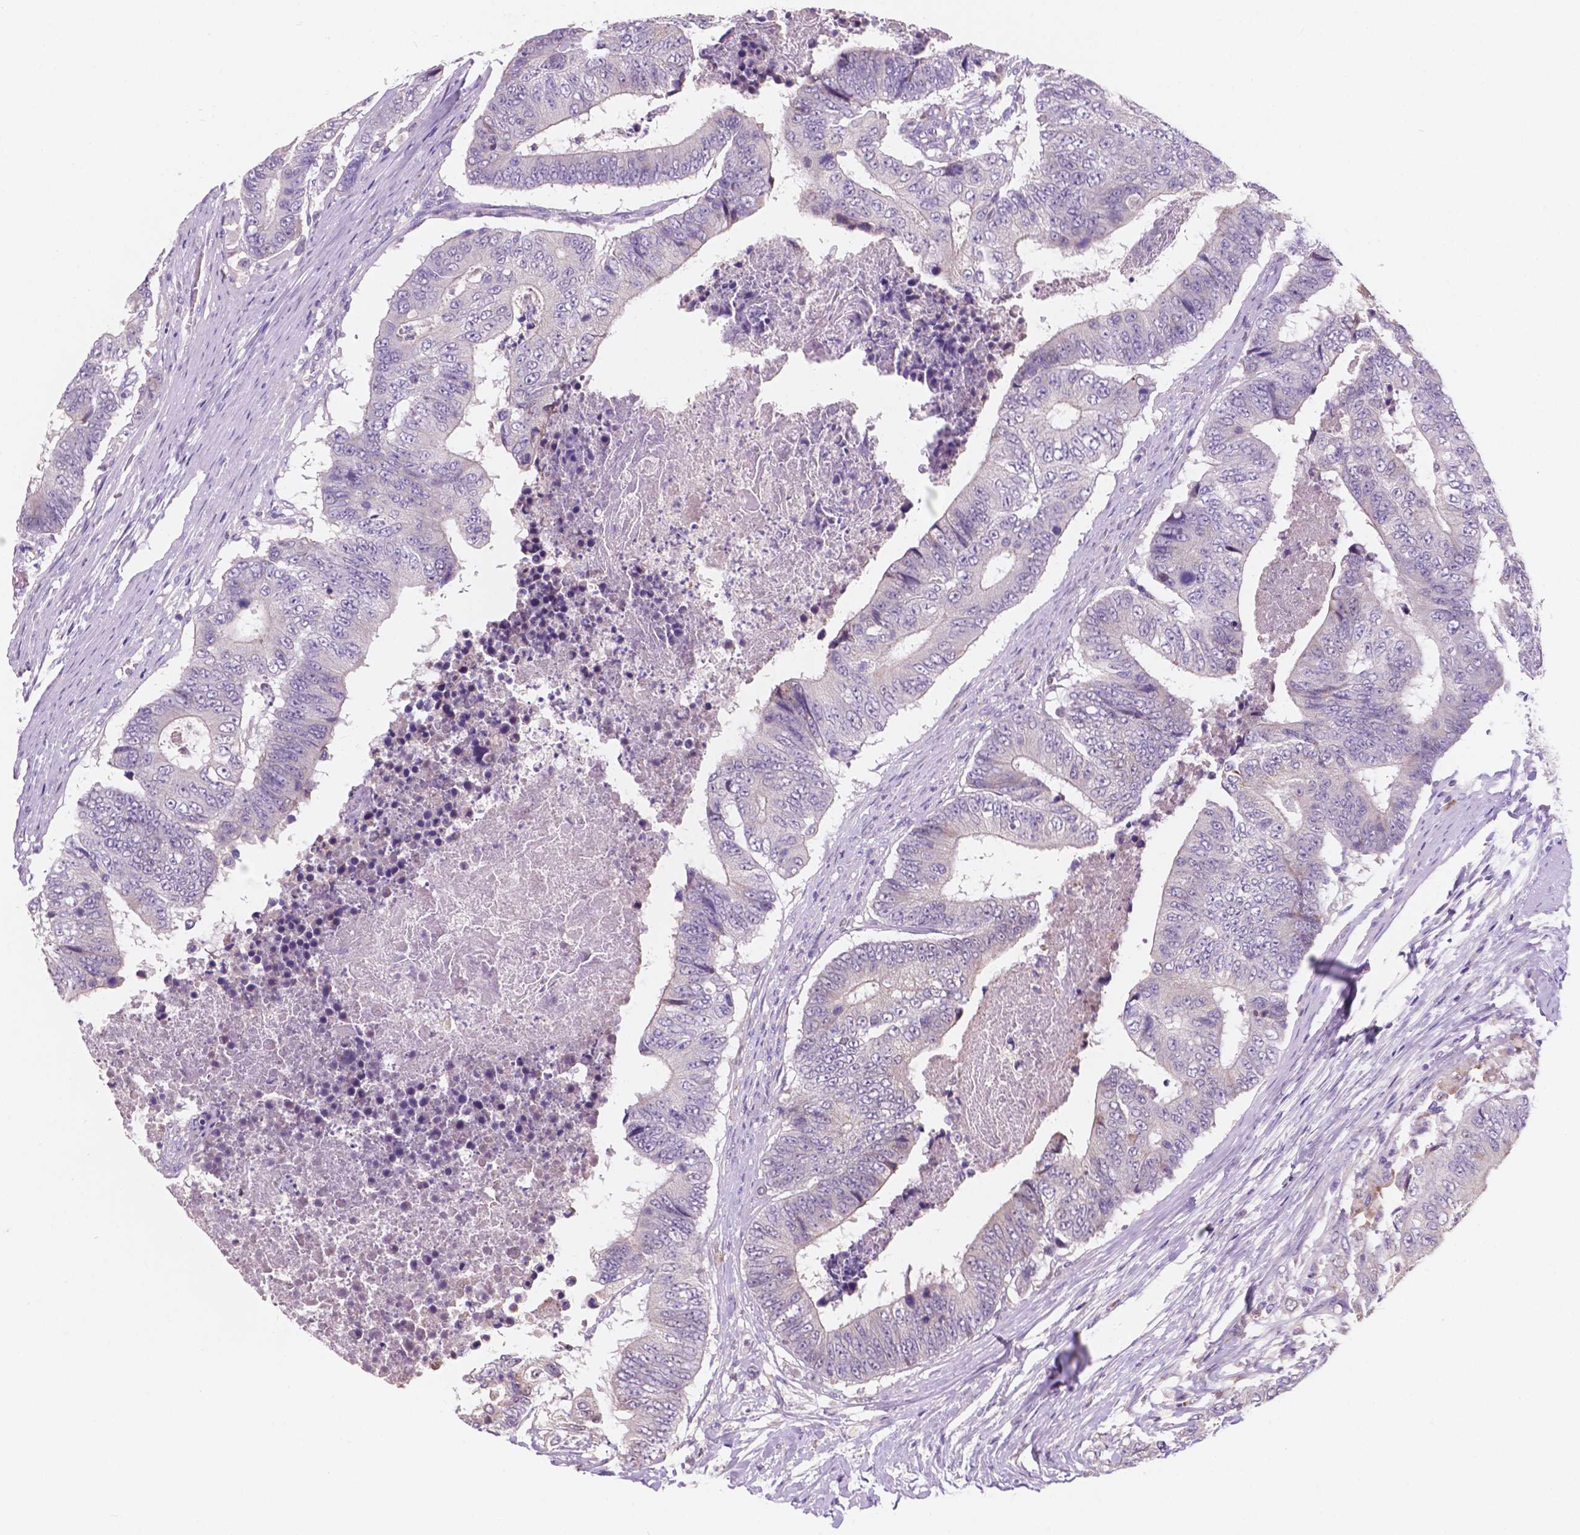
{"staining": {"intensity": "negative", "quantity": "none", "location": "none"}, "tissue": "colorectal cancer", "cell_type": "Tumor cells", "image_type": "cancer", "snomed": [{"axis": "morphology", "description": "Adenocarcinoma, NOS"}, {"axis": "topography", "description": "Colon"}], "caption": "DAB immunohistochemical staining of colorectal adenocarcinoma exhibits no significant staining in tumor cells. (DAB (3,3'-diaminobenzidine) immunohistochemistry visualized using brightfield microscopy, high magnification).", "gene": "IREB2", "patient": {"sex": "female", "age": 48}}